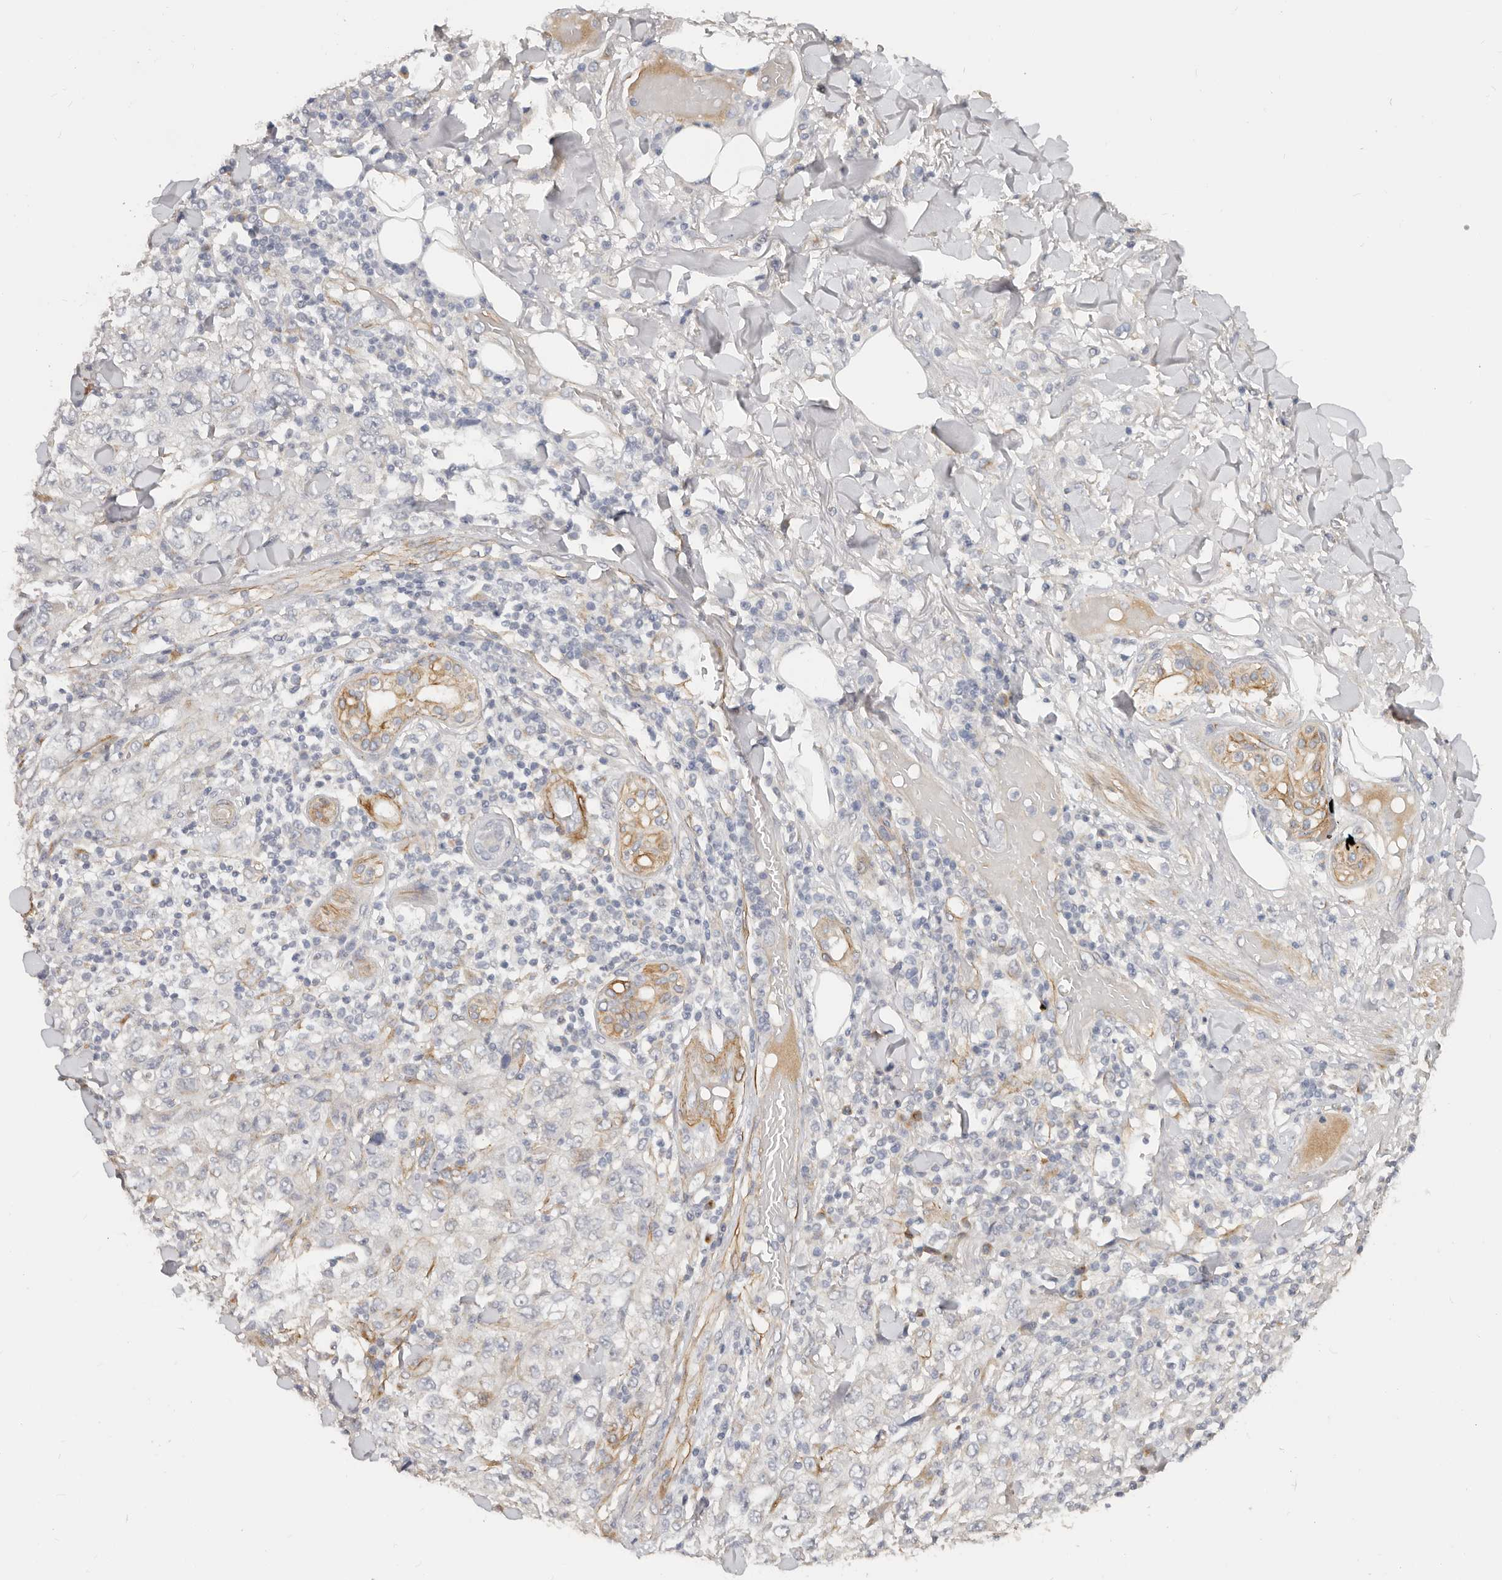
{"staining": {"intensity": "negative", "quantity": "none", "location": "none"}, "tissue": "skin cancer", "cell_type": "Tumor cells", "image_type": "cancer", "snomed": [{"axis": "morphology", "description": "Squamous cell carcinoma, NOS"}, {"axis": "topography", "description": "Skin"}], "caption": "DAB immunohistochemical staining of human skin cancer shows no significant expression in tumor cells.", "gene": "RABAC1", "patient": {"sex": "female", "age": 88}}